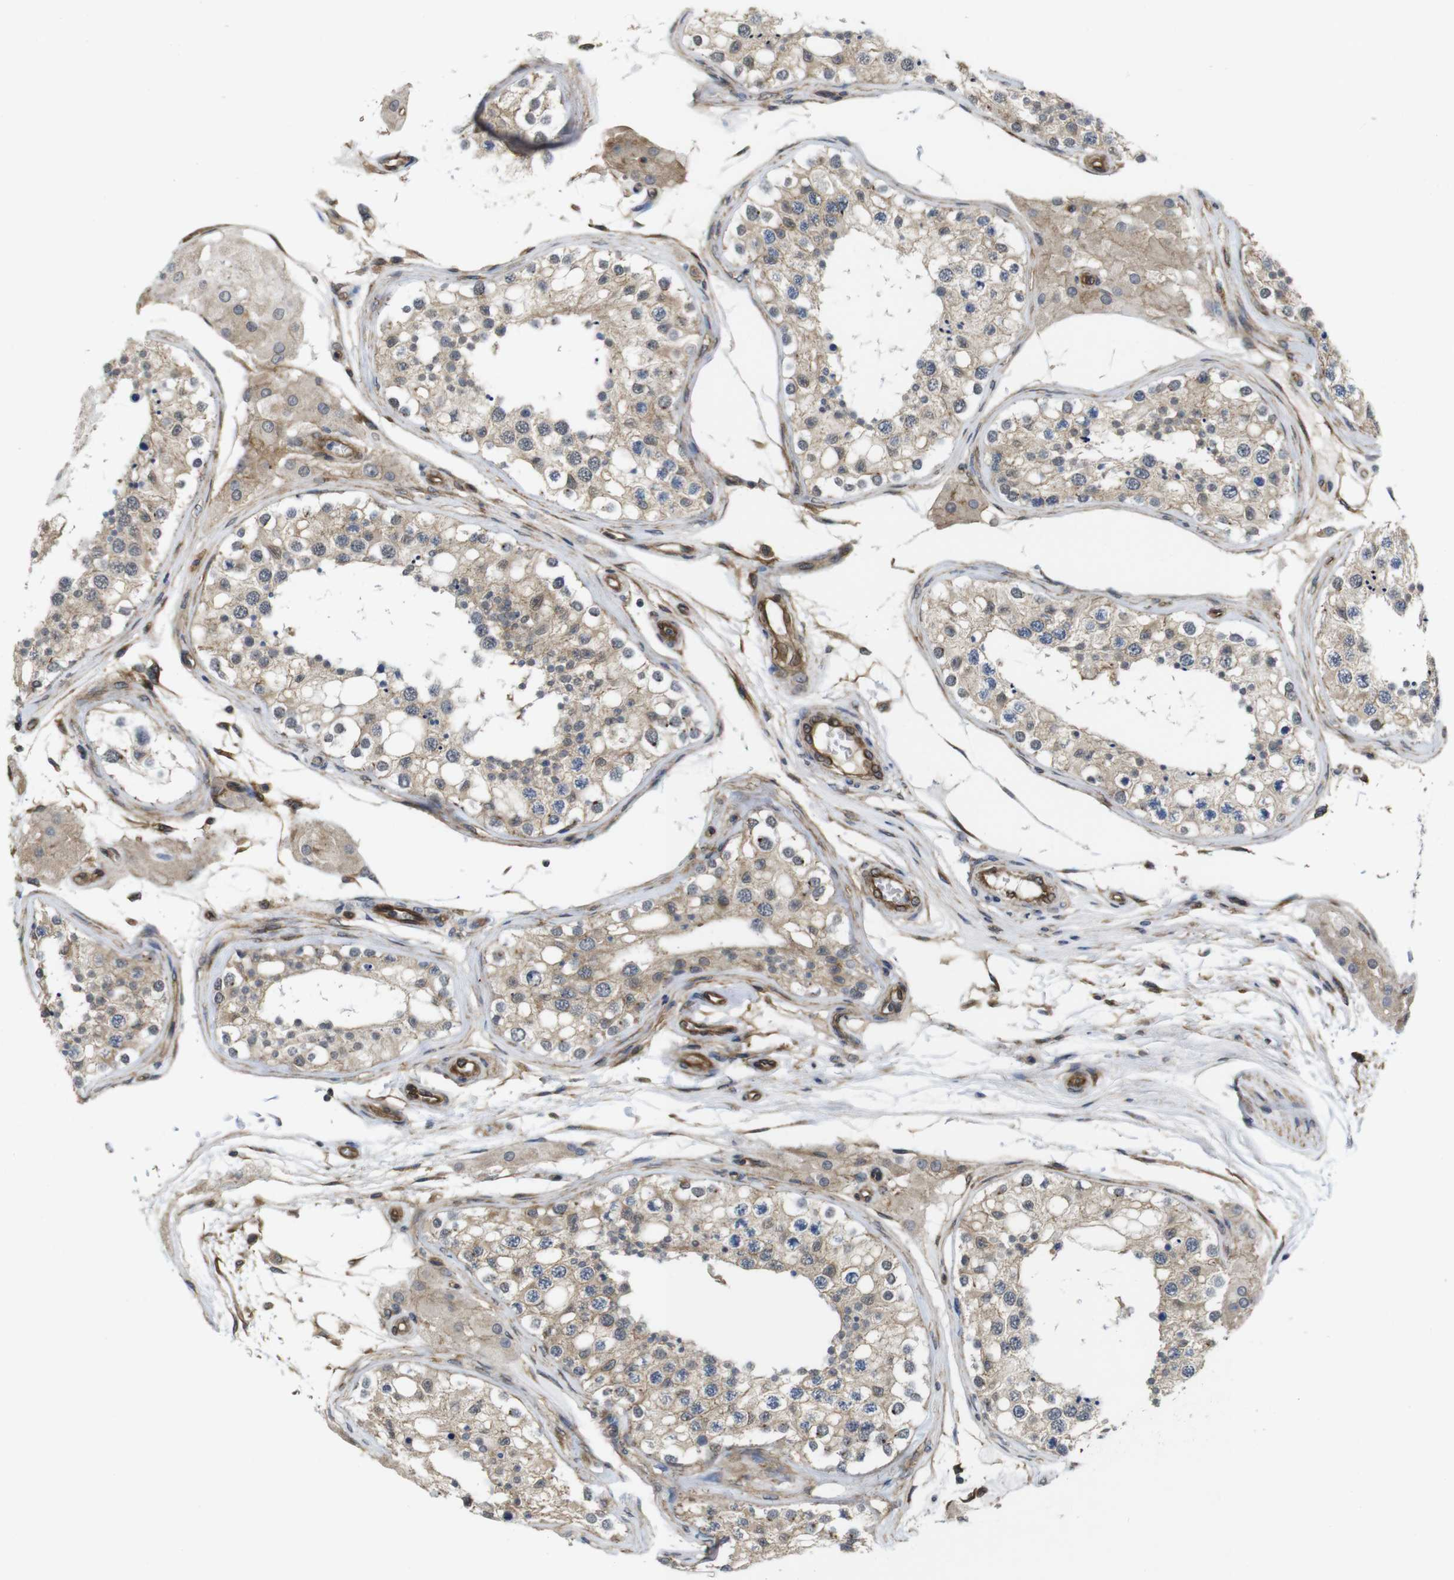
{"staining": {"intensity": "moderate", "quantity": ">75%", "location": "cytoplasmic/membranous,nuclear"}, "tissue": "testis", "cell_type": "Cells in seminiferous ducts", "image_type": "normal", "snomed": [{"axis": "morphology", "description": "Normal tissue, NOS"}, {"axis": "topography", "description": "Testis"}], "caption": "About >75% of cells in seminiferous ducts in unremarkable human testis demonstrate moderate cytoplasmic/membranous,nuclear protein expression as visualized by brown immunohistochemical staining.", "gene": "ZDHHC5", "patient": {"sex": "male", "age": 68}}